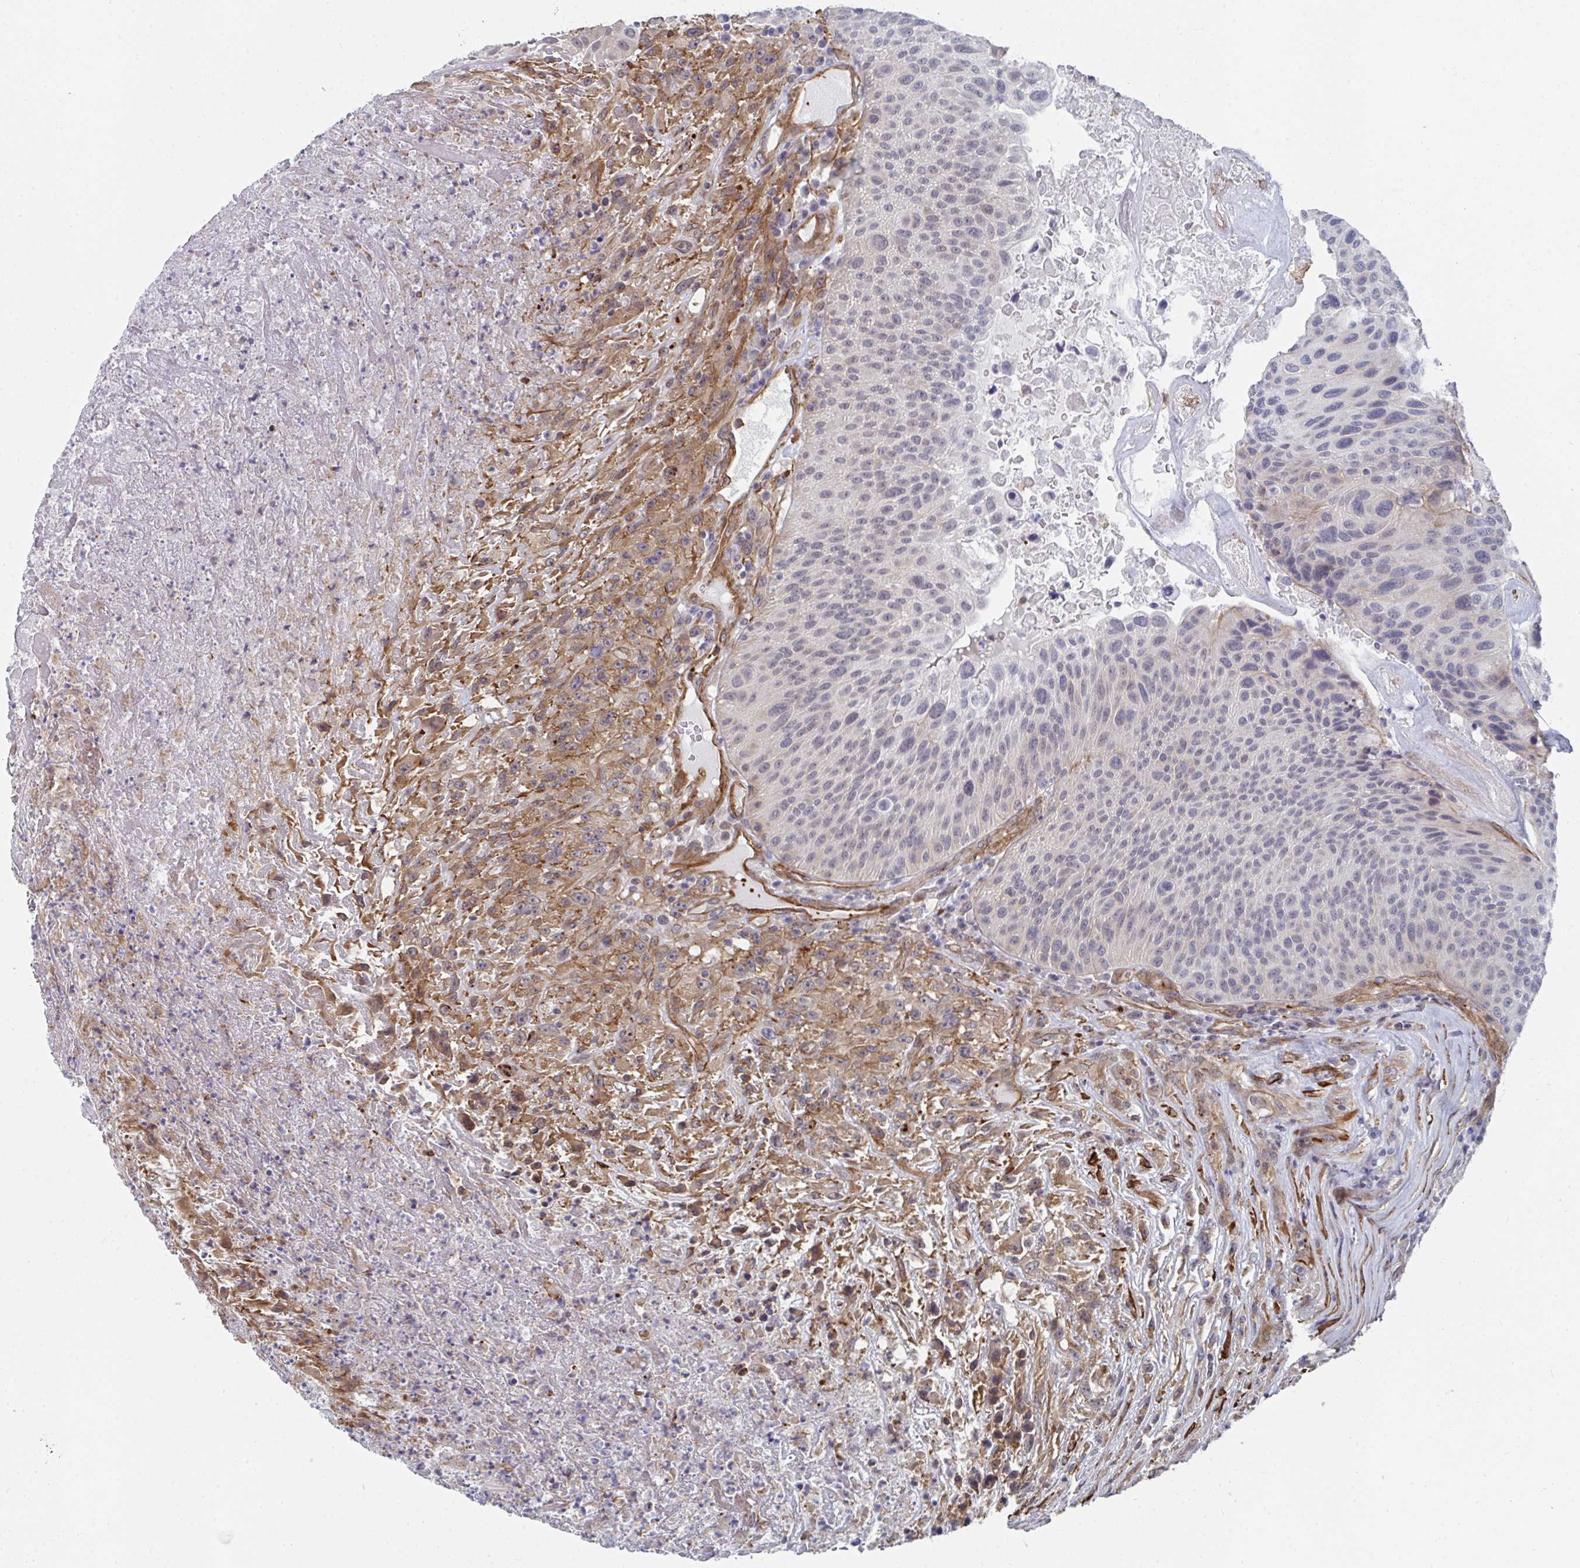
{"staining": {"intensity": "negative", "quantity": "none", "location": "none"}, "tissue": "urothelial cancer", "cell_type": "Tumor cells", "image_type": "cancer", "snomed": [{"axis": "morphology", "description": "Urothelial carcinoma, High grade"}, {"axis": "topography", "description": "Urinary bladder"}], "caption": "Protein analysis of urothelial cancer shows no significant expression in tumor cells. The staining was performed using DAB to visualize the protein expression in brown, while the nuclei were stained in blue with hematoxylin (Magnification: 20x).", "gene": "NEURL4", "patient": {"sex": "male", "age": 66}}